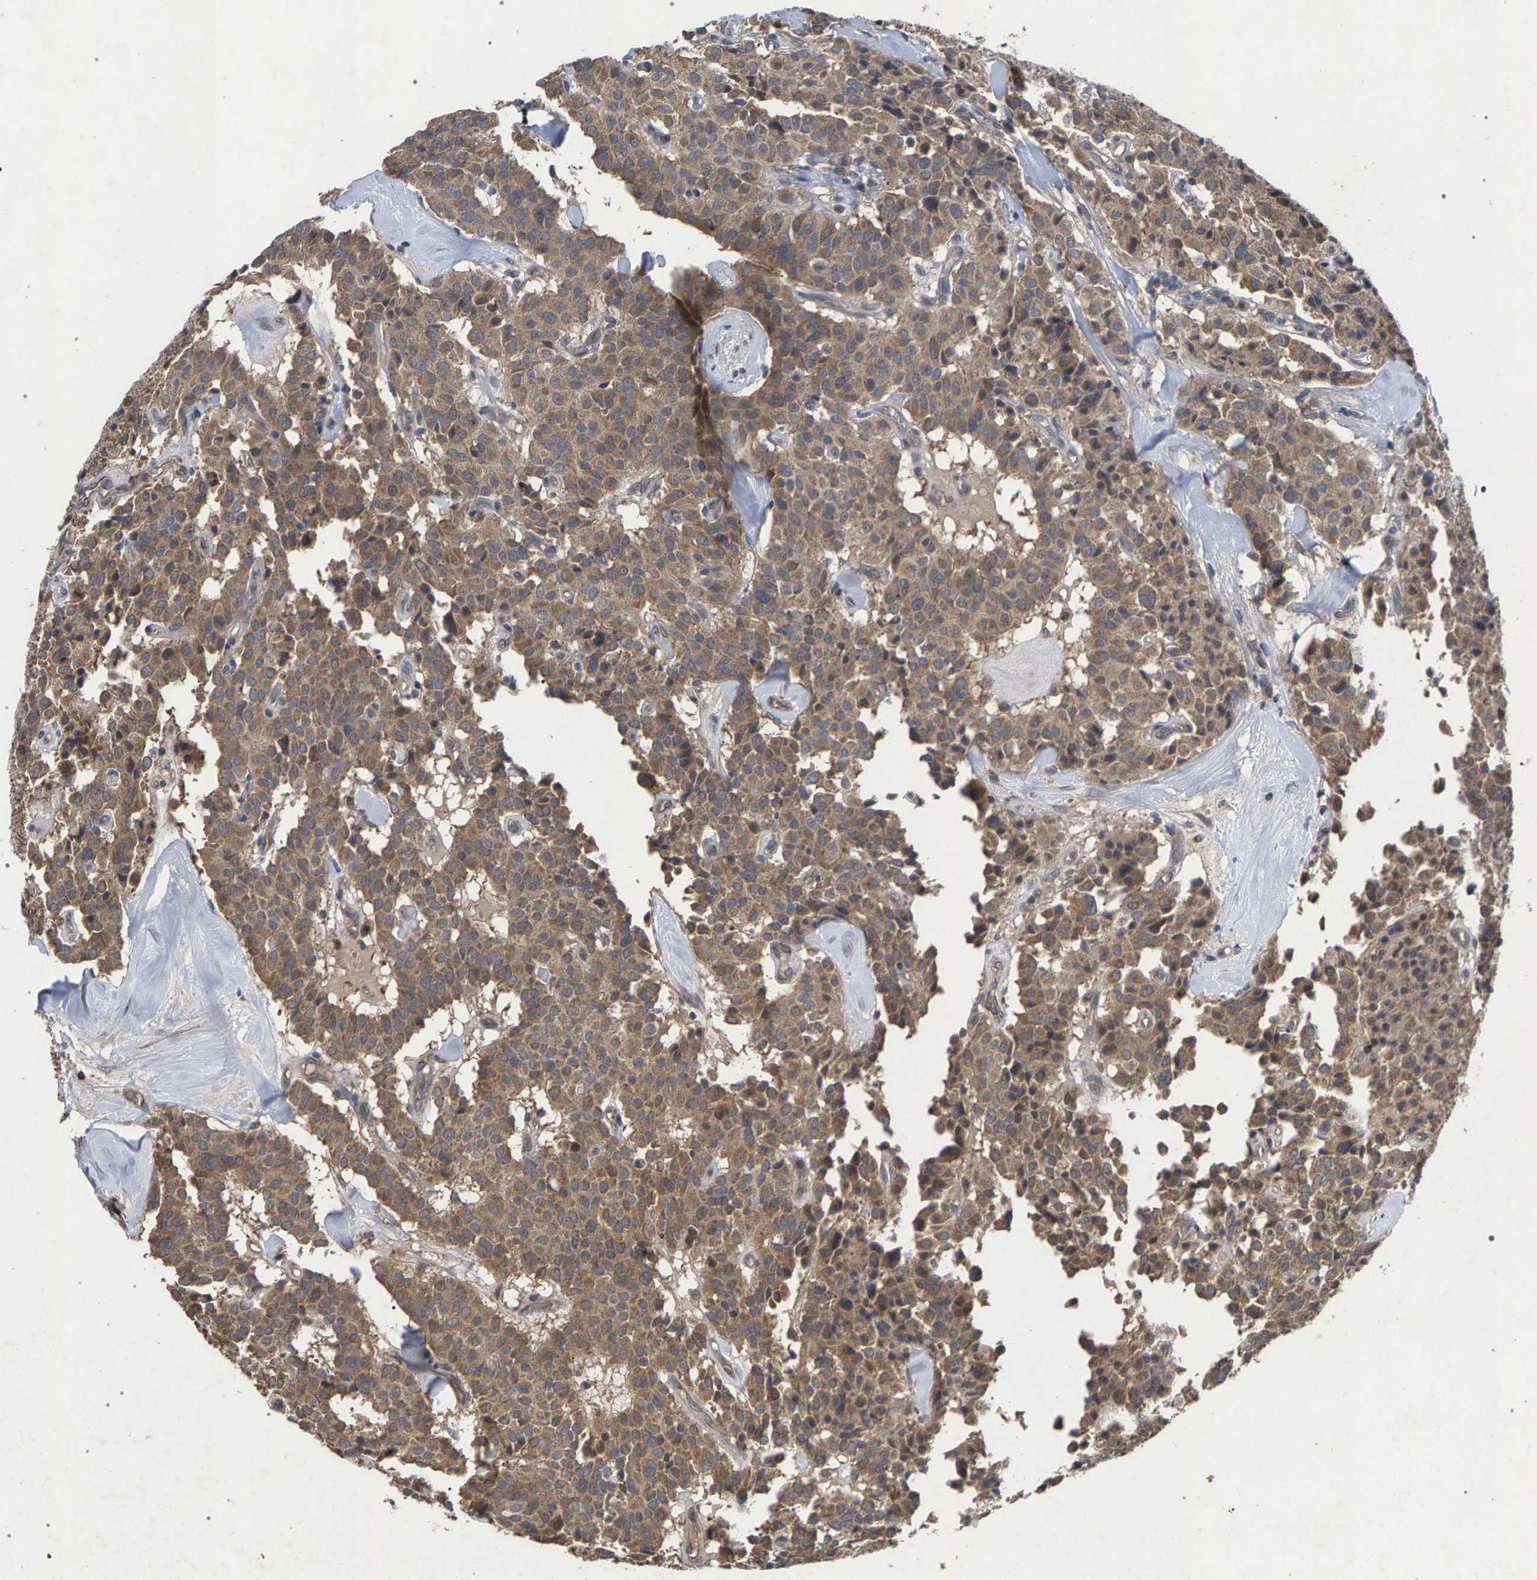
{"staining": {"intensity": "moderate", "quantity": ">75%", "location": "cytoplasmic/membranous"}, "tissue": "carcinoid", "cell_type": "Tumor cells", "image_type": "cancer", "snomed": [{"axis": "morphology", "description": "Carcinoid, malignant, NOS"}, {"axis": "topography", "description": "Lung"}], "caption": "DAB immunohistochemical staining of carcinoid displays moderate cytoplasmic/membranous protein positivity in approximately >75% of tumor cells.", "gene": "SLC4A4", "patient": {"sex": "male", "age": 30}}